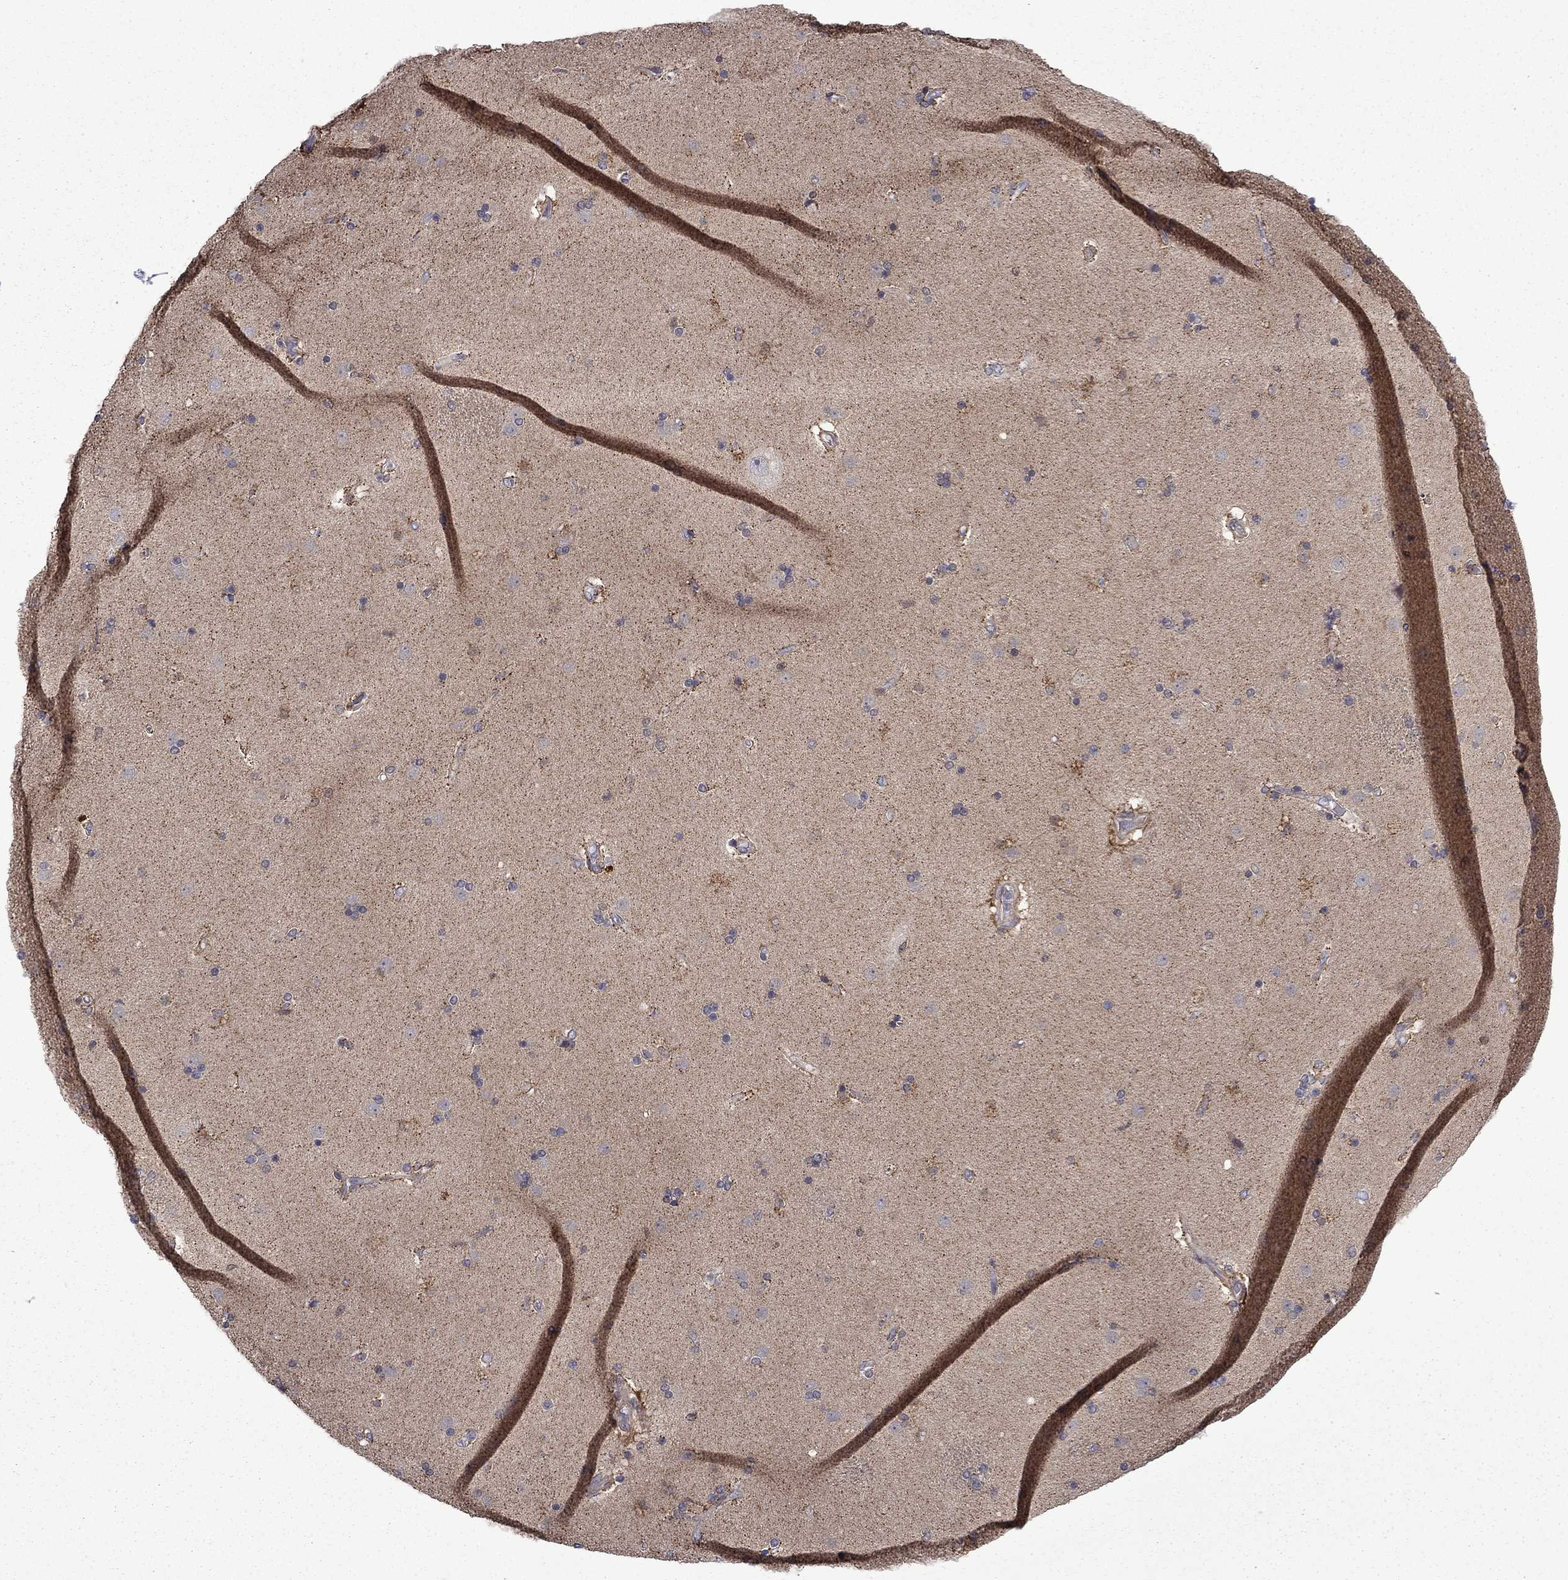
{"staining": {"intensity": "moderate", "quantity": "<25%", "location": "cytoplasmic/membranous"}, "tissue": "caudate", "cell_type": "Glial cells", "image_type": "normal", "snomed": [{"axis": "morphology", "description": "Normal tissue, NOS"}, {"axis": "topography", "description": "Lateral ventricle wall"}], "caption": "The immunohistochemical stain labels moderate cytoplasmic/membranous staining in glial cells of benign caudate.", "gene": "TPMT", "patient": {"sex": "female", "age": 71}}